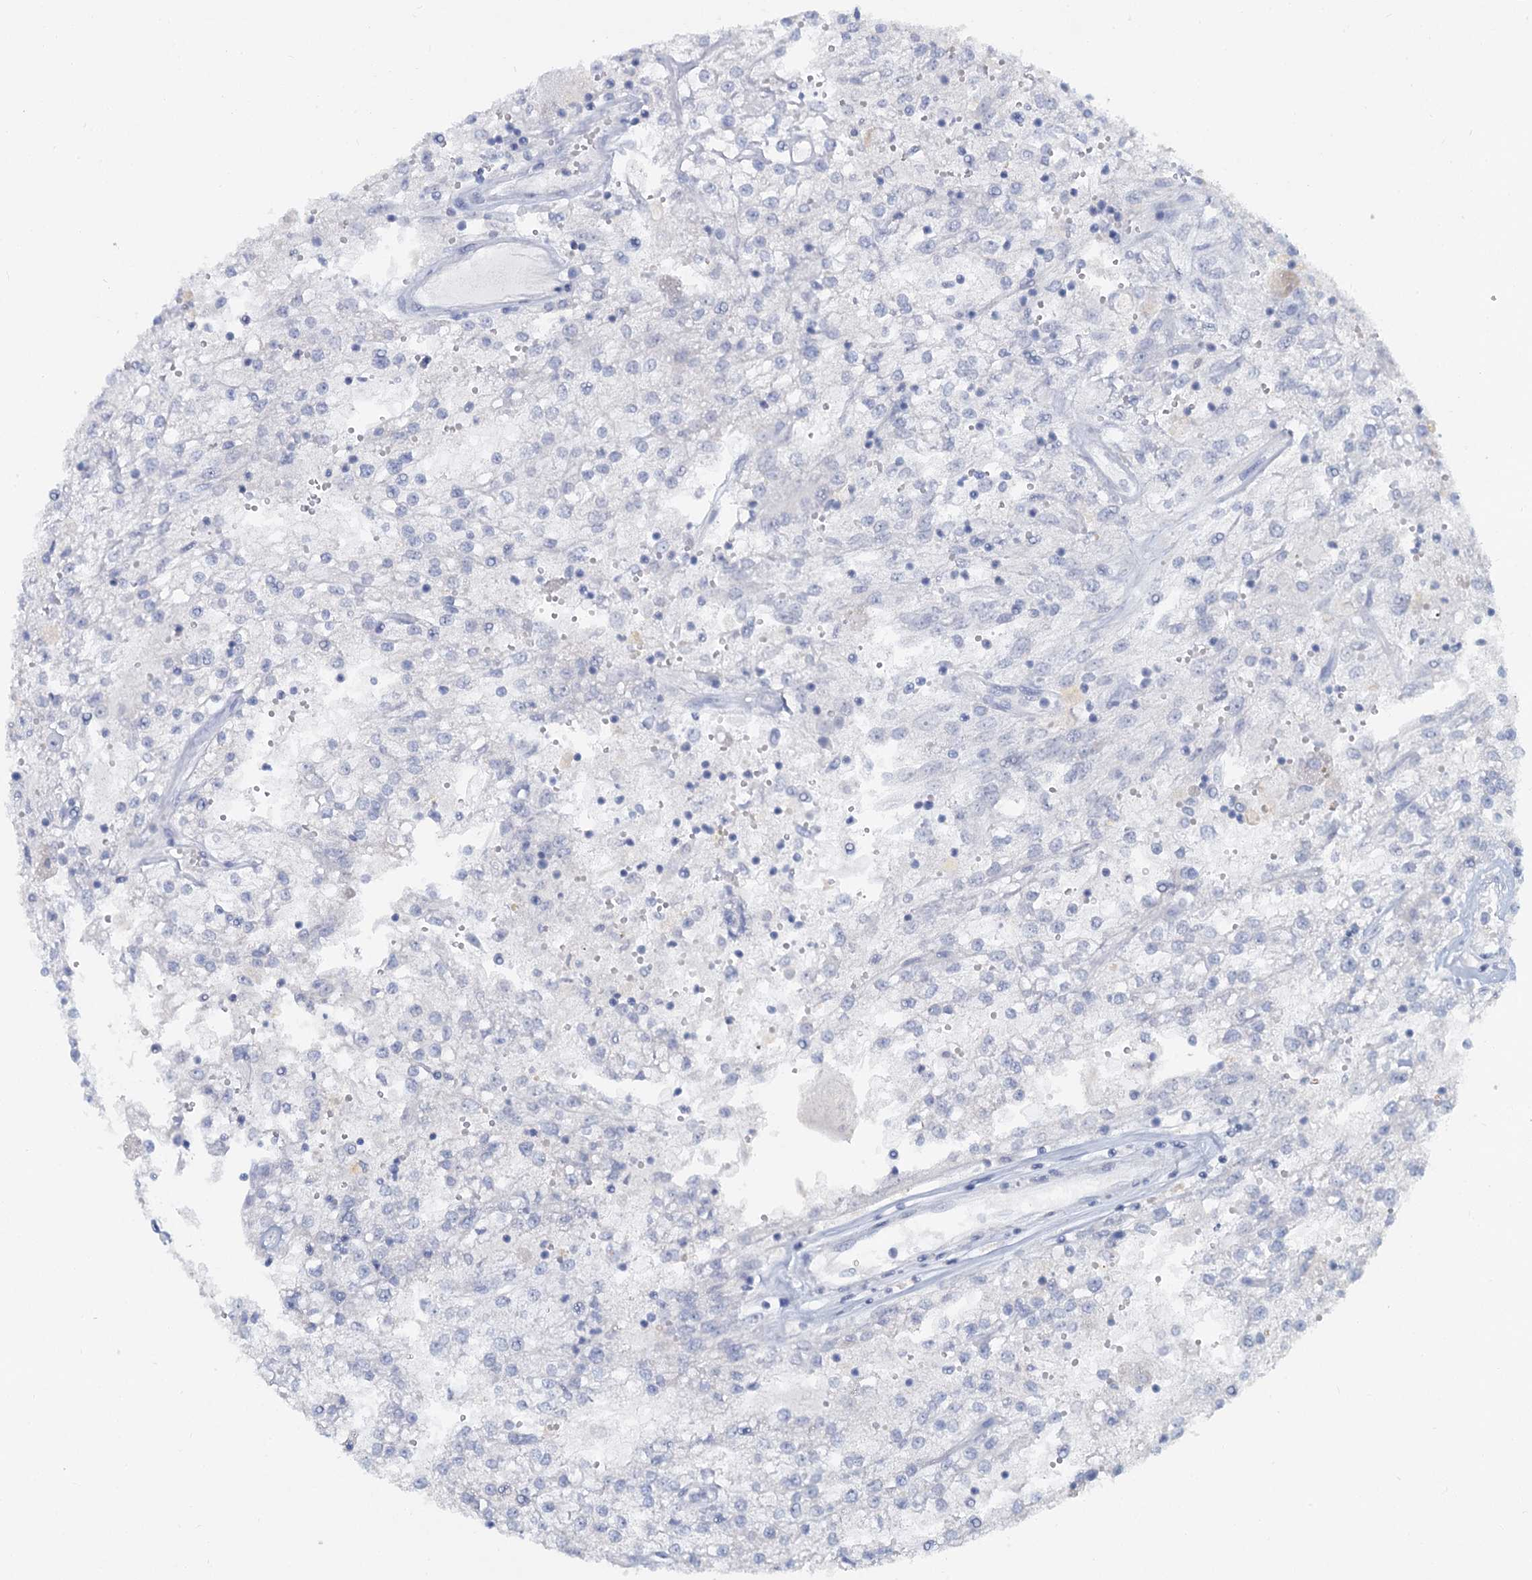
{"staining": {"intensity": "negative", "quantity": "none", "location": "none"}, "tissue": "renal cancer", "cell_type": "Tumor cells", "image_type": "cancer", "snomed": [{"axis": "morphology", "description": "Adenocarcinoma, NOS"}, {"axis": "topography", "description": "Kidney"}], "caption": "Renal adenocarcinoma stained for a protein using immunohistochemistry (IHC) shows no staining tumor cells.", "gene": "CHGA", "patient": {"sex": "female", "age": 52}}